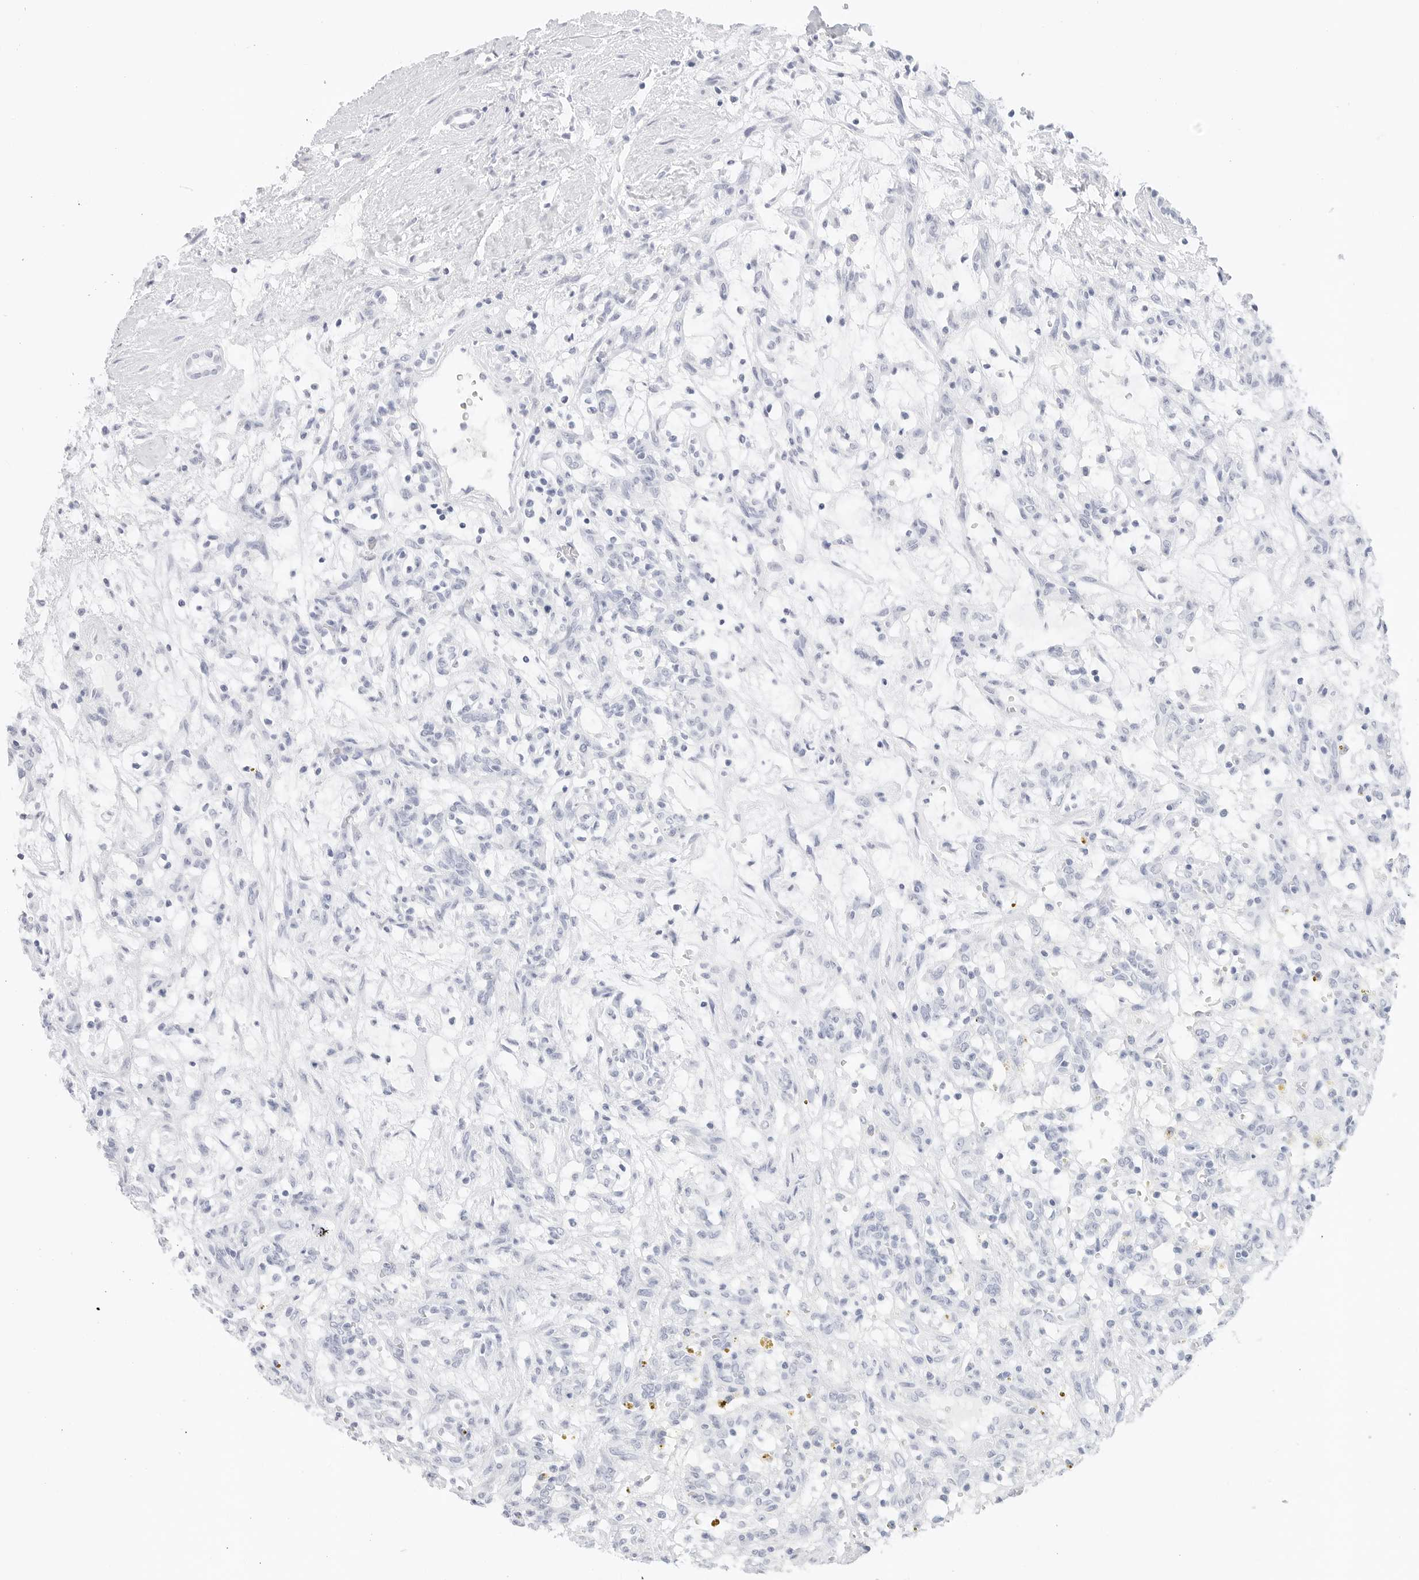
{"staining": {"intensity": "negative", "quantity": "none", "location": "none"}, "tissue": "renal cancer", "cell_type": "Tumor cells", "image_type": "cancer", "snomed": [{"axis": "morphology", "description": "Adenocarcinoma, NOS"}, {"axis": "topography", "description": "Kidney"}], "caption": "Tumor cells show no significant protein staining in renal cancer.", "gene": "TFF2", "patient": {"sex": "female", "age": 57}}